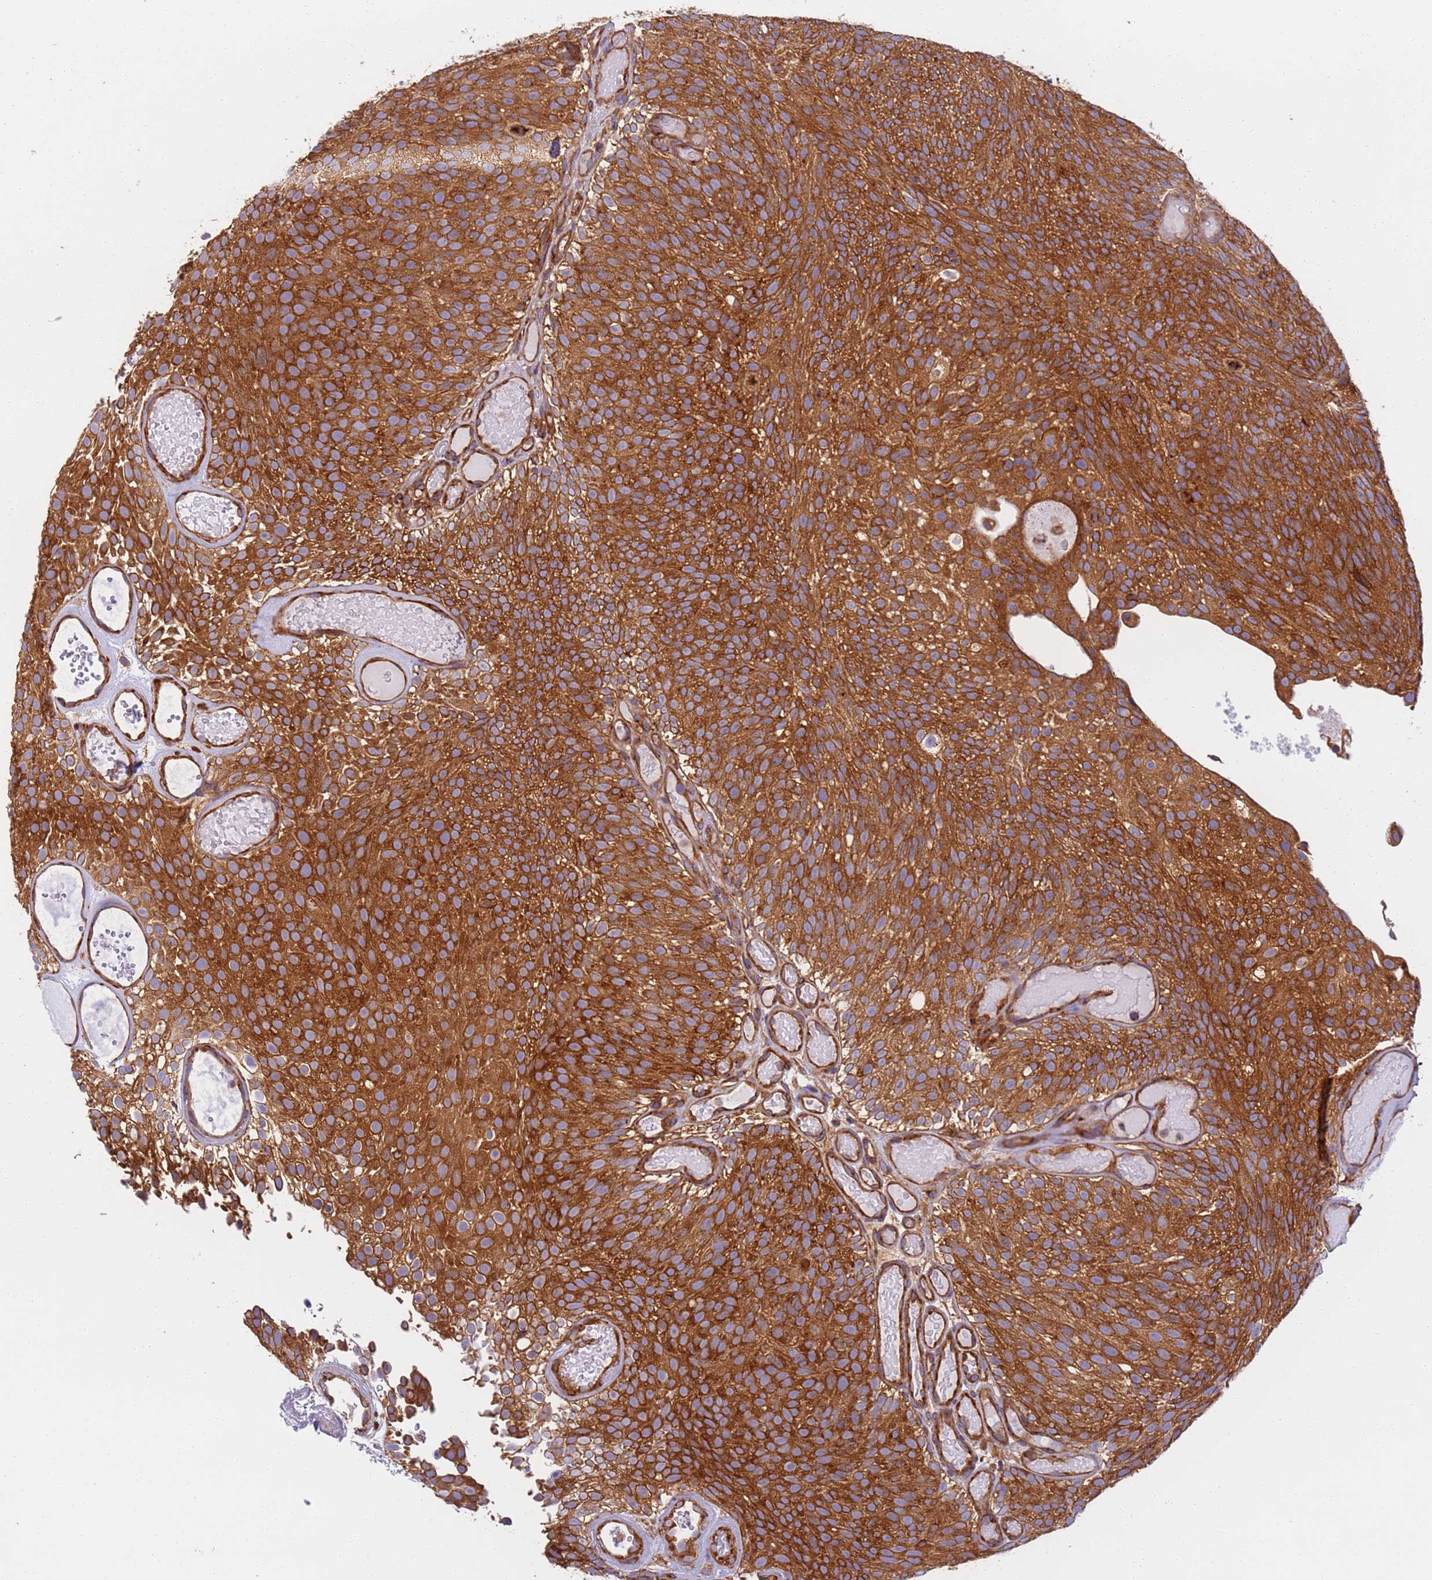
{"staining": {"intensity": "strong", "quantity": ">75%", "location": "cytoplasmic/membranous"}, "tissue": "urothelial cancer", "cell_type": "Tumor cells", "image_type": "cancer", "snomed": [{"axis": "morphology", "description": "Urothelial carcinoma, Low grade"}, {"axis": "topography", "description": "Urinary bladder"}], "caption": "About >75% of tumor cells in human urothelial cancer demonstrate strong cytoplasmic/membranous protein expression as visualized by brown immunohistochemical staining.", "gene": "DYNC1I2", "patient": {"sex": "male", "age": 78}}